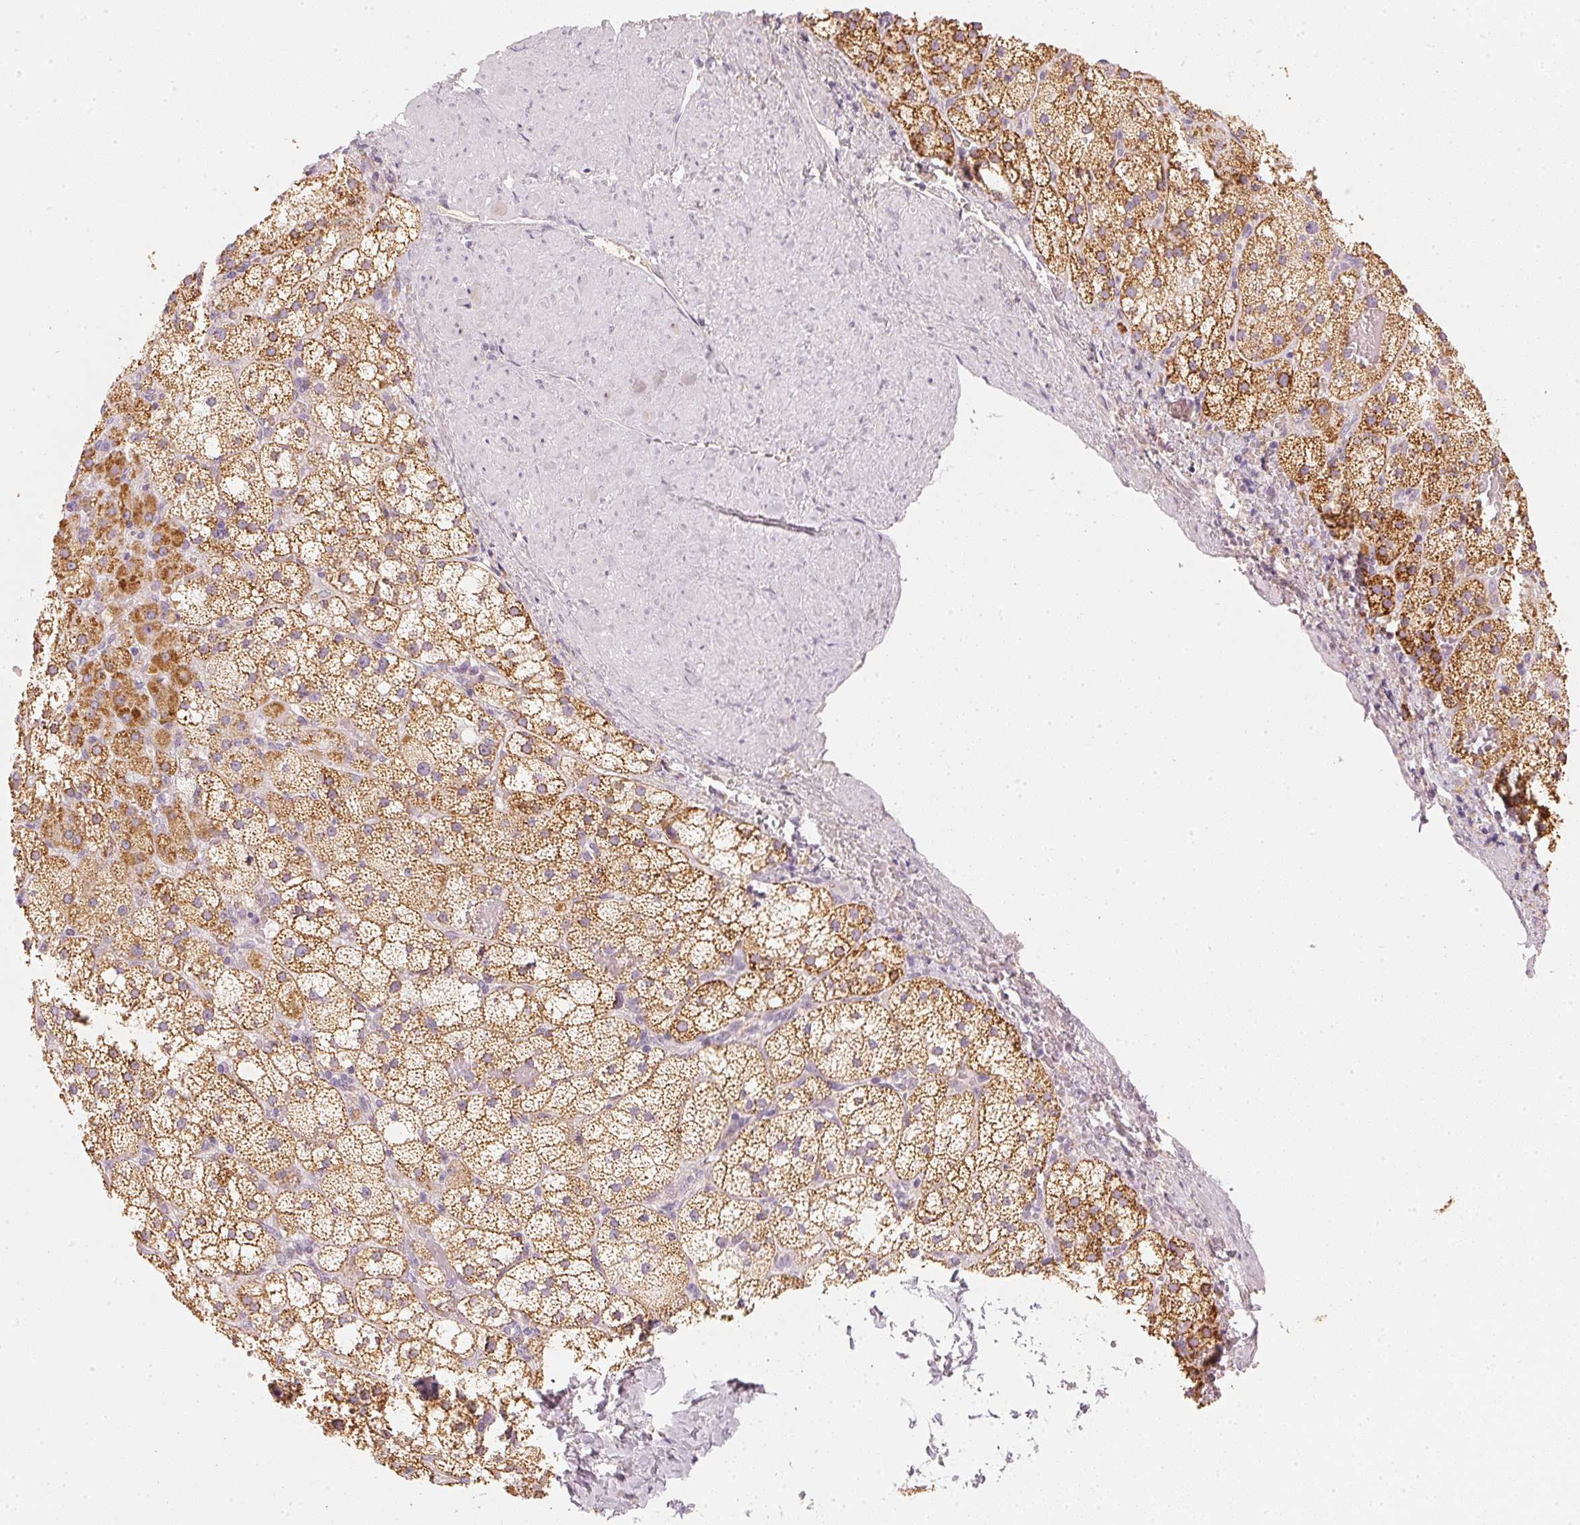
{"staining": {"intensity": "strong", "quantity": ">75%", "location": "cytoplasmic/membranous"}, "tissue": "adrenal gland", "cell_type": "Glandular cells", "image_type": "normal", "snomed": [{"axis": "morphology", "description": "Normal tissue, NOS"}, {"axis": "topography", "description": "Adrenal gland"}], "caption": "Approximately >75% of glandular cells in normal human adrenal gland demonstrate strong cytoplasmic/membranous protein positivity as visualized by brown immunohistochemical staining.", "gene": "RMDN2", "patient": {"sex": "male", "age": 53}}